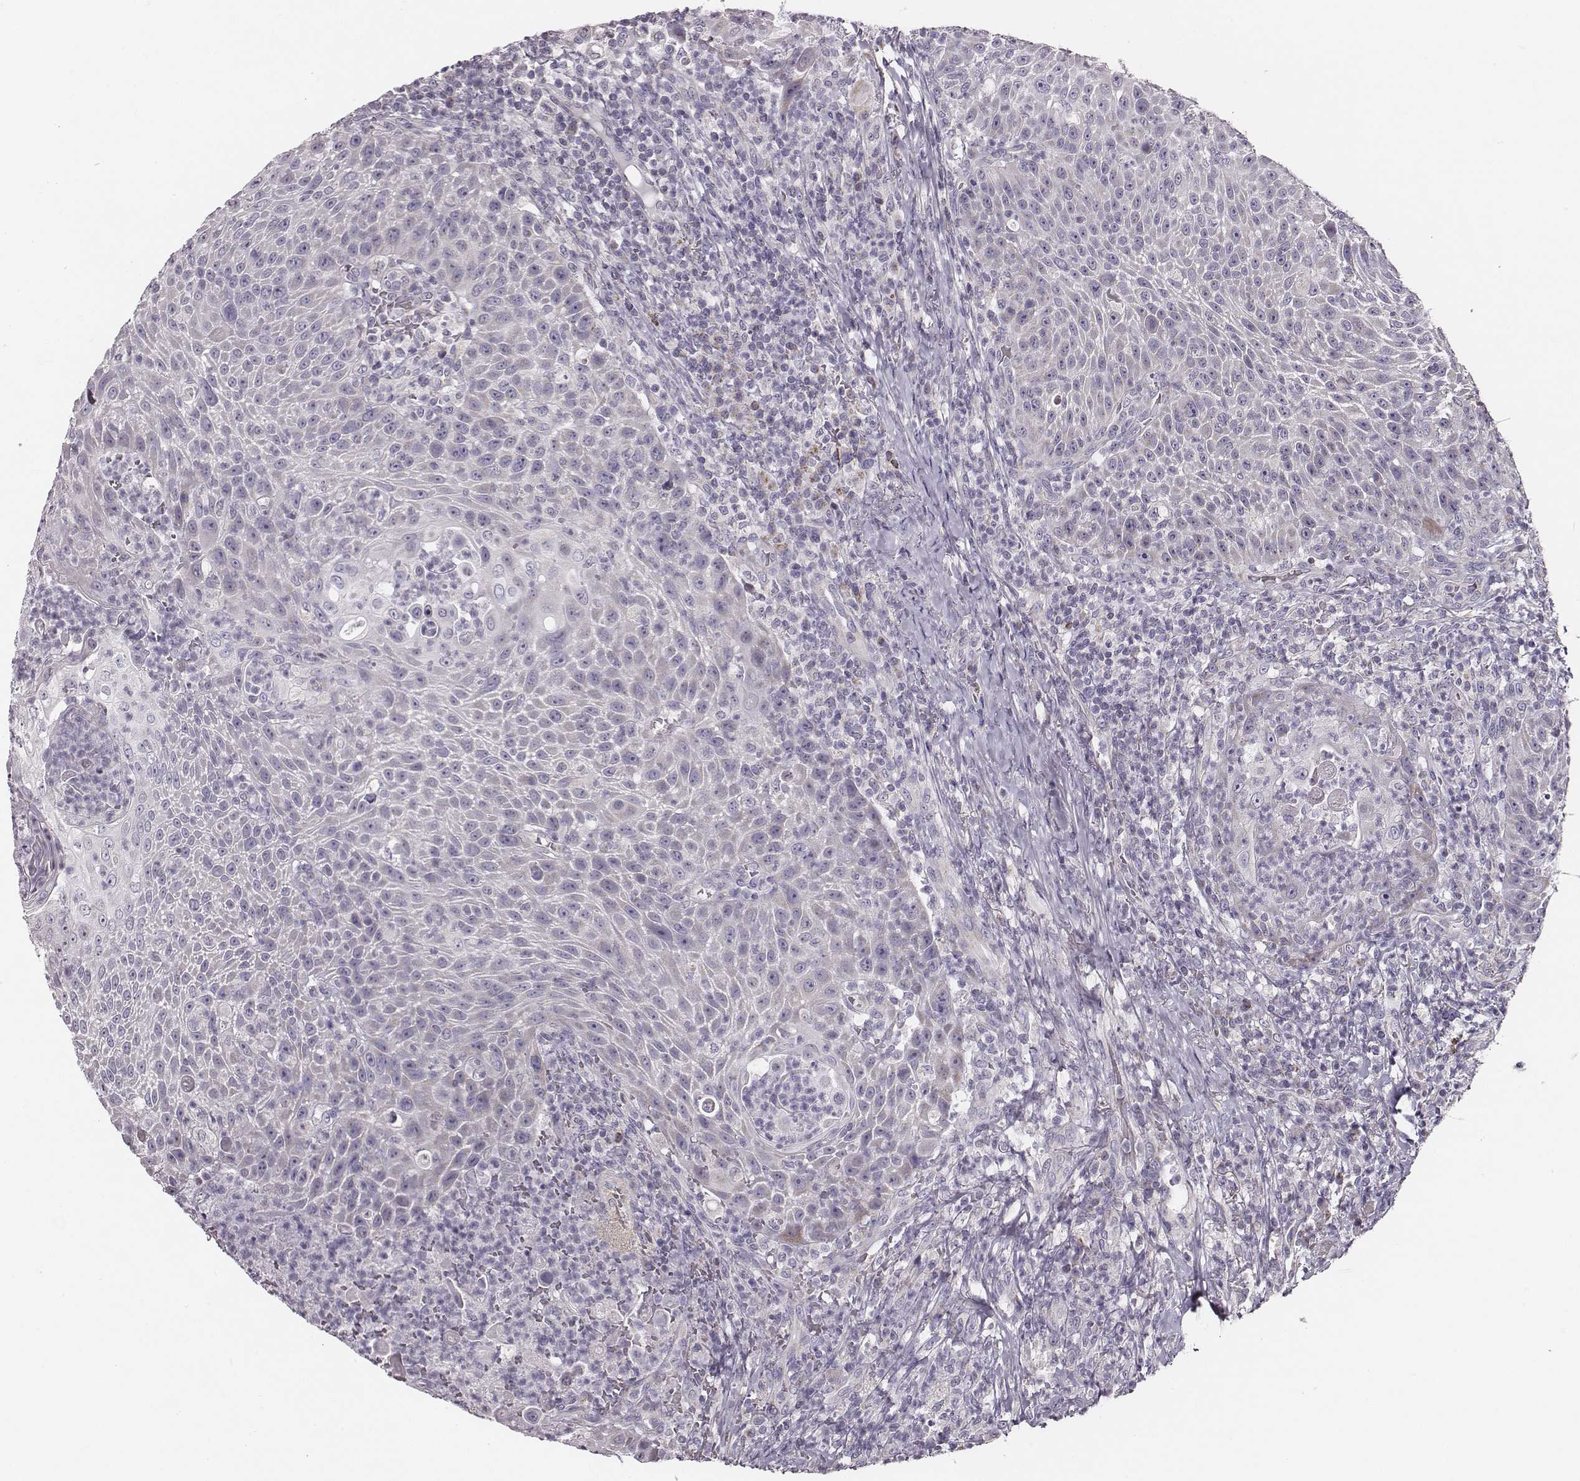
{"staining": {"intensity": "negative", "quantity": "none", "location": "none"}, "tissue": "head and neck cancer", "cell_type": "Tumor cells", "image_type": "cancer", "snomed": [{"axis": "morphology", "description": "Squamous cell carcinoma, NOS"}, {"axis": "topography", "description": "Head-Neck"}], "caption": "An immunohistochemistry micrograph of squamous cell carcinoma (head and neck) is shown. There is no staining in tumor cells of squamous cell carcinoma (head and neck).", "gene": "UBL4B", "patient": {"sex": "male", "age": 69}}